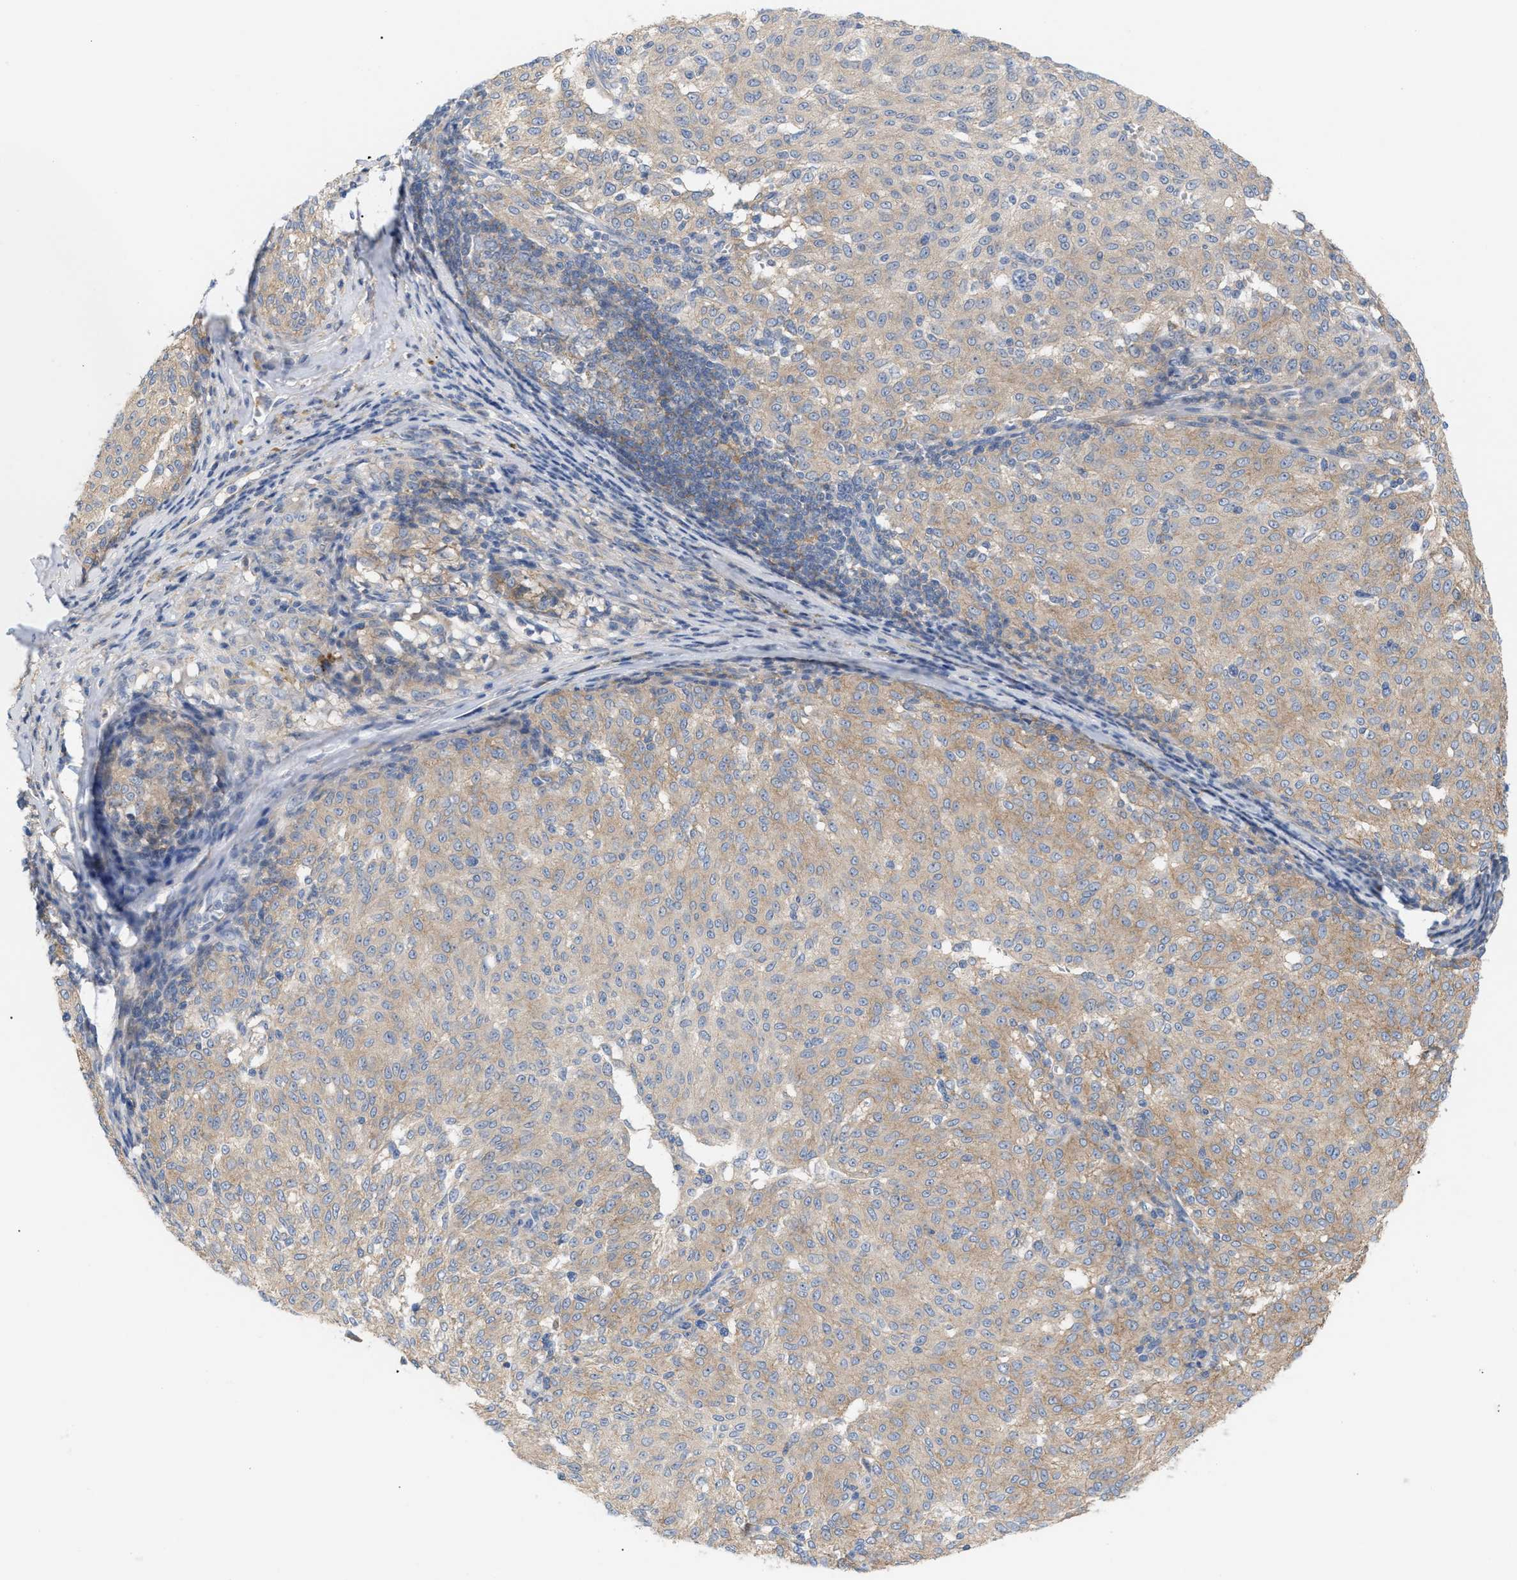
{"staining": {"intensity": "weak", "quantity": ">75%", "location": "cytoplasmic/membranous"}, "tissue": "melanoma", "cell_type": "Tumor cells", "image_type": "cancer", "snomed": [{"axis": "morphology", "description": "Malignant melanoma, NOS"}, {"axis": "topography", "description": "Skin"}], "caption": "Immunohistochemical staining of malignant melanoma reveals low levels of weak cytoplasmic/membranous protein staining in about >75% of tumor cells. The staining was performed using DAB (3,3'-diaminobenzidine) to visualize the protein expression in brown, while the nuclei were stained in blue with hematoxylin (Magnification: 20x).", "gene": "LRCH1", "patient": {"sex": "female", "age": 72}}